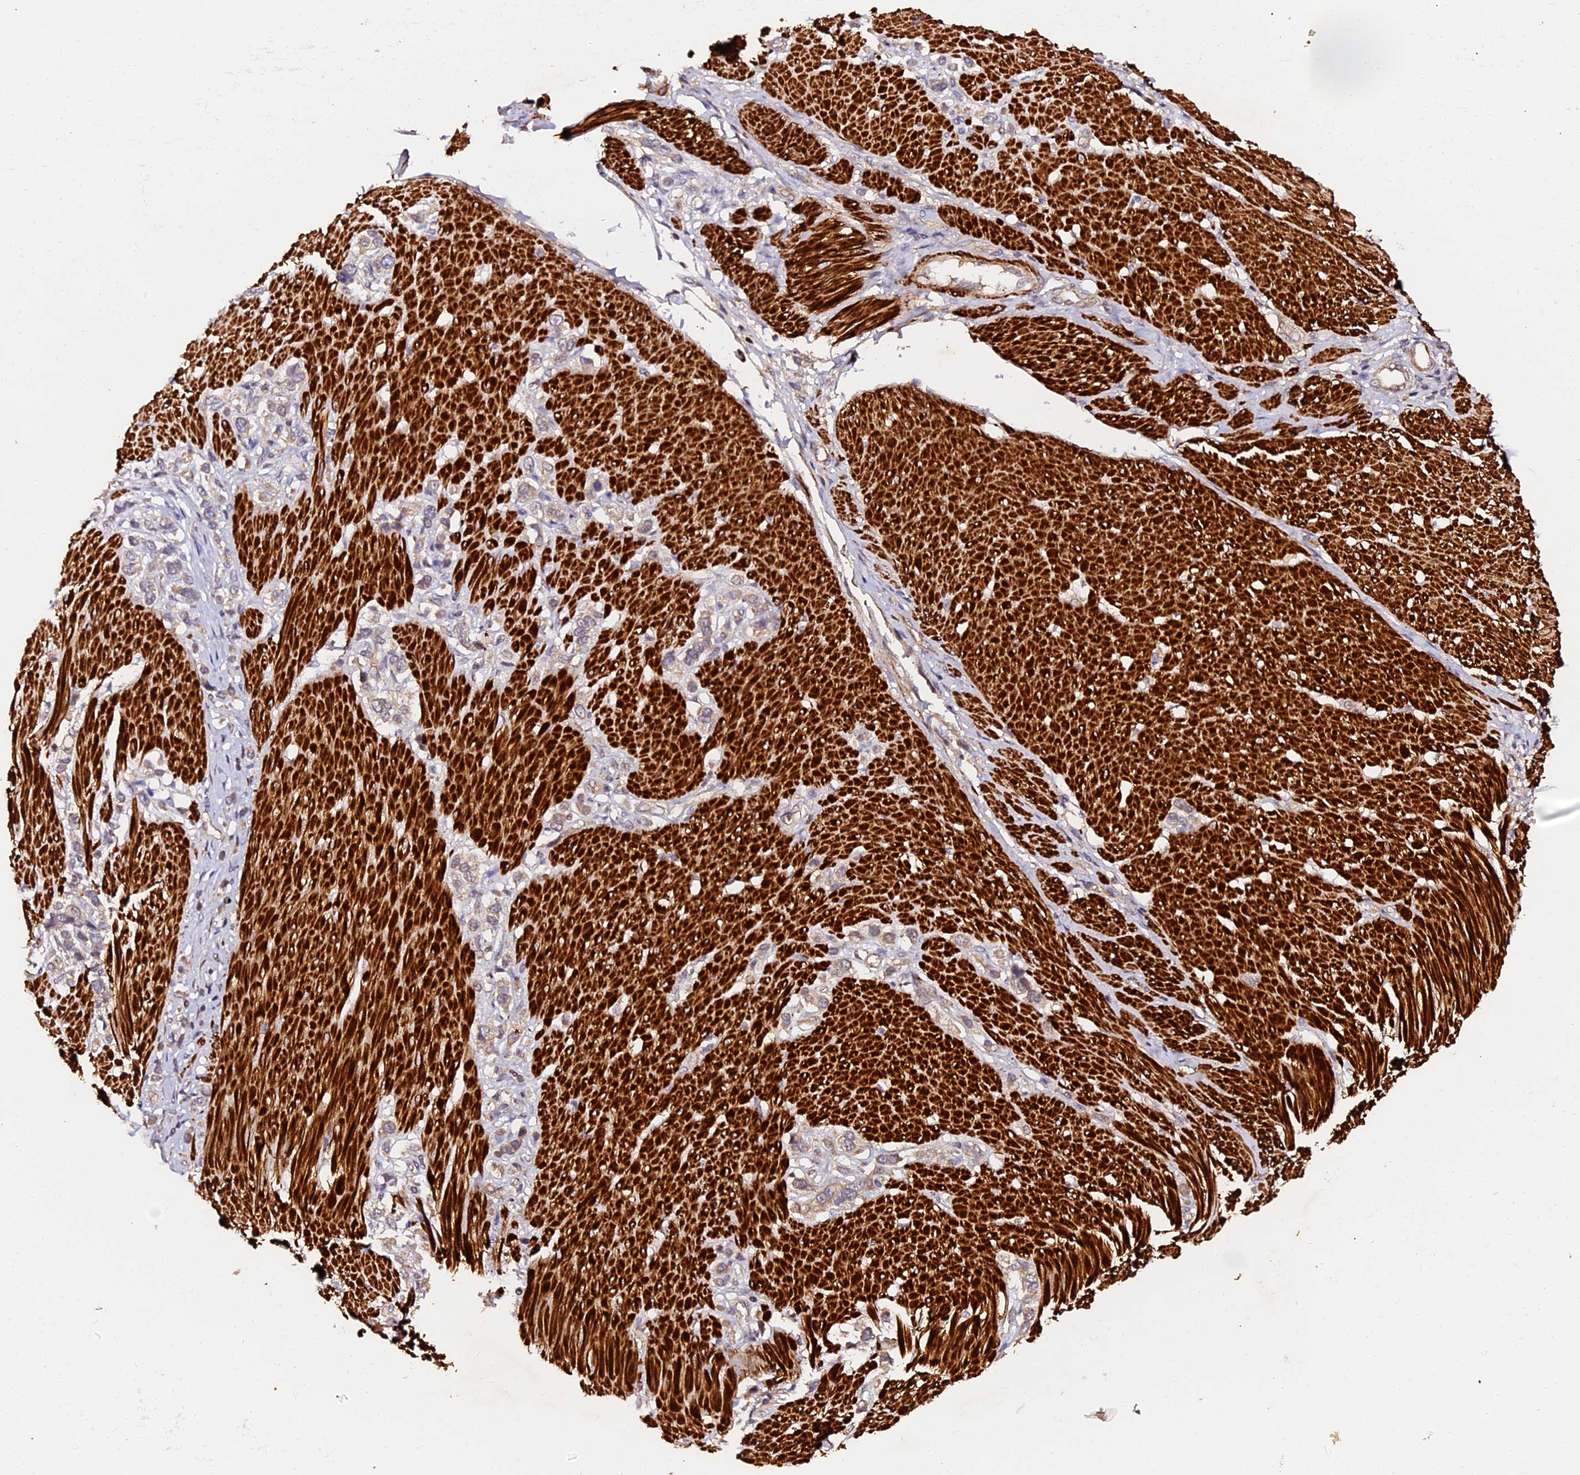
{"staining": {"intensity": "weak", "quantity": "25%-75%", "location": "cytoplasmic/membranous"}, "tissue": "stomach cancer", "cell_type": "Tumor cells", "image_type": "cancer", "snomed": [{"axis": "morphology", "description": "Normal tissue, NOS"}, {"axis": "morphology", "description": "Adenocarcinoma, NOS"}, {"axis": "topography", "description": "Stomach, upper"}, {"axis": "topography", "description": "Stomach"}], "caption": "An IHC micrograph of tumor tissue is shown. Protein staining in brown labels weak cytoplasmic/membranous positivity in adenocarcinoma (stomach) within tumor cells.", "gene": "TDO2", "patient": {"sex": "female", "age": 65}}